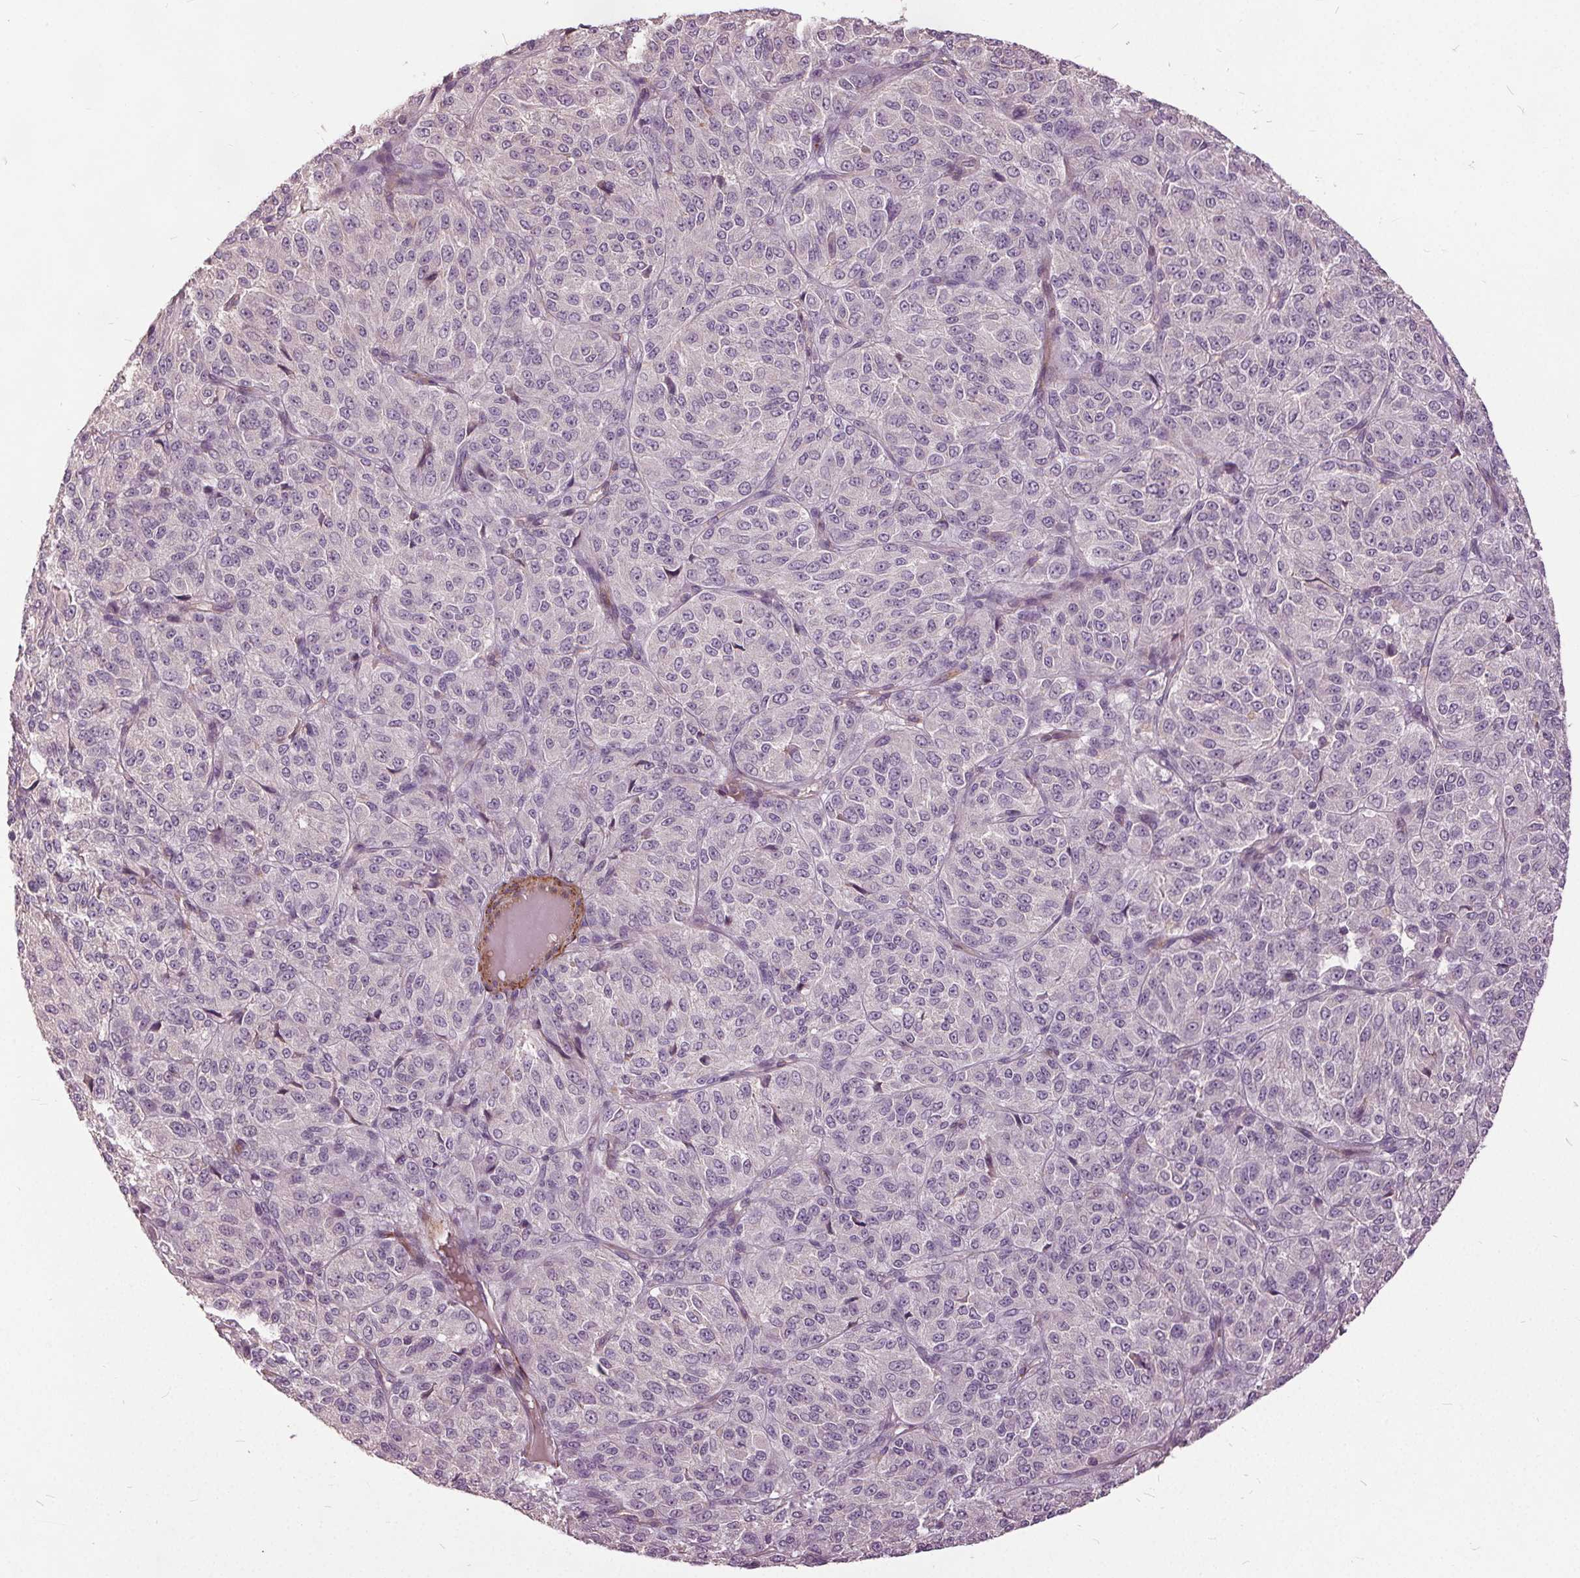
{"staining": {"intensity": "negative", "quantity": "none", "location": "none"}, "tissue": "melanoma", "cell_type": "Tumor cells", "image_type": "cancer", "snomed": [{"axis": "morphology", "description": "Malignant melanoma, Metastatic site"}, {"axis": "topography", "description": "Brain"}], "caption": "An immunohistochemistry (IHC) micrograph of malignant melanoma (metastatic site) is shown. There is no staining in tumor cells of malignant melanoma (metastatic site). (DAB IHC visualized using brightfield microscopy, high magnification).", "gene": "PDGFD", "patient": {"sex": "female", "age": 56}}